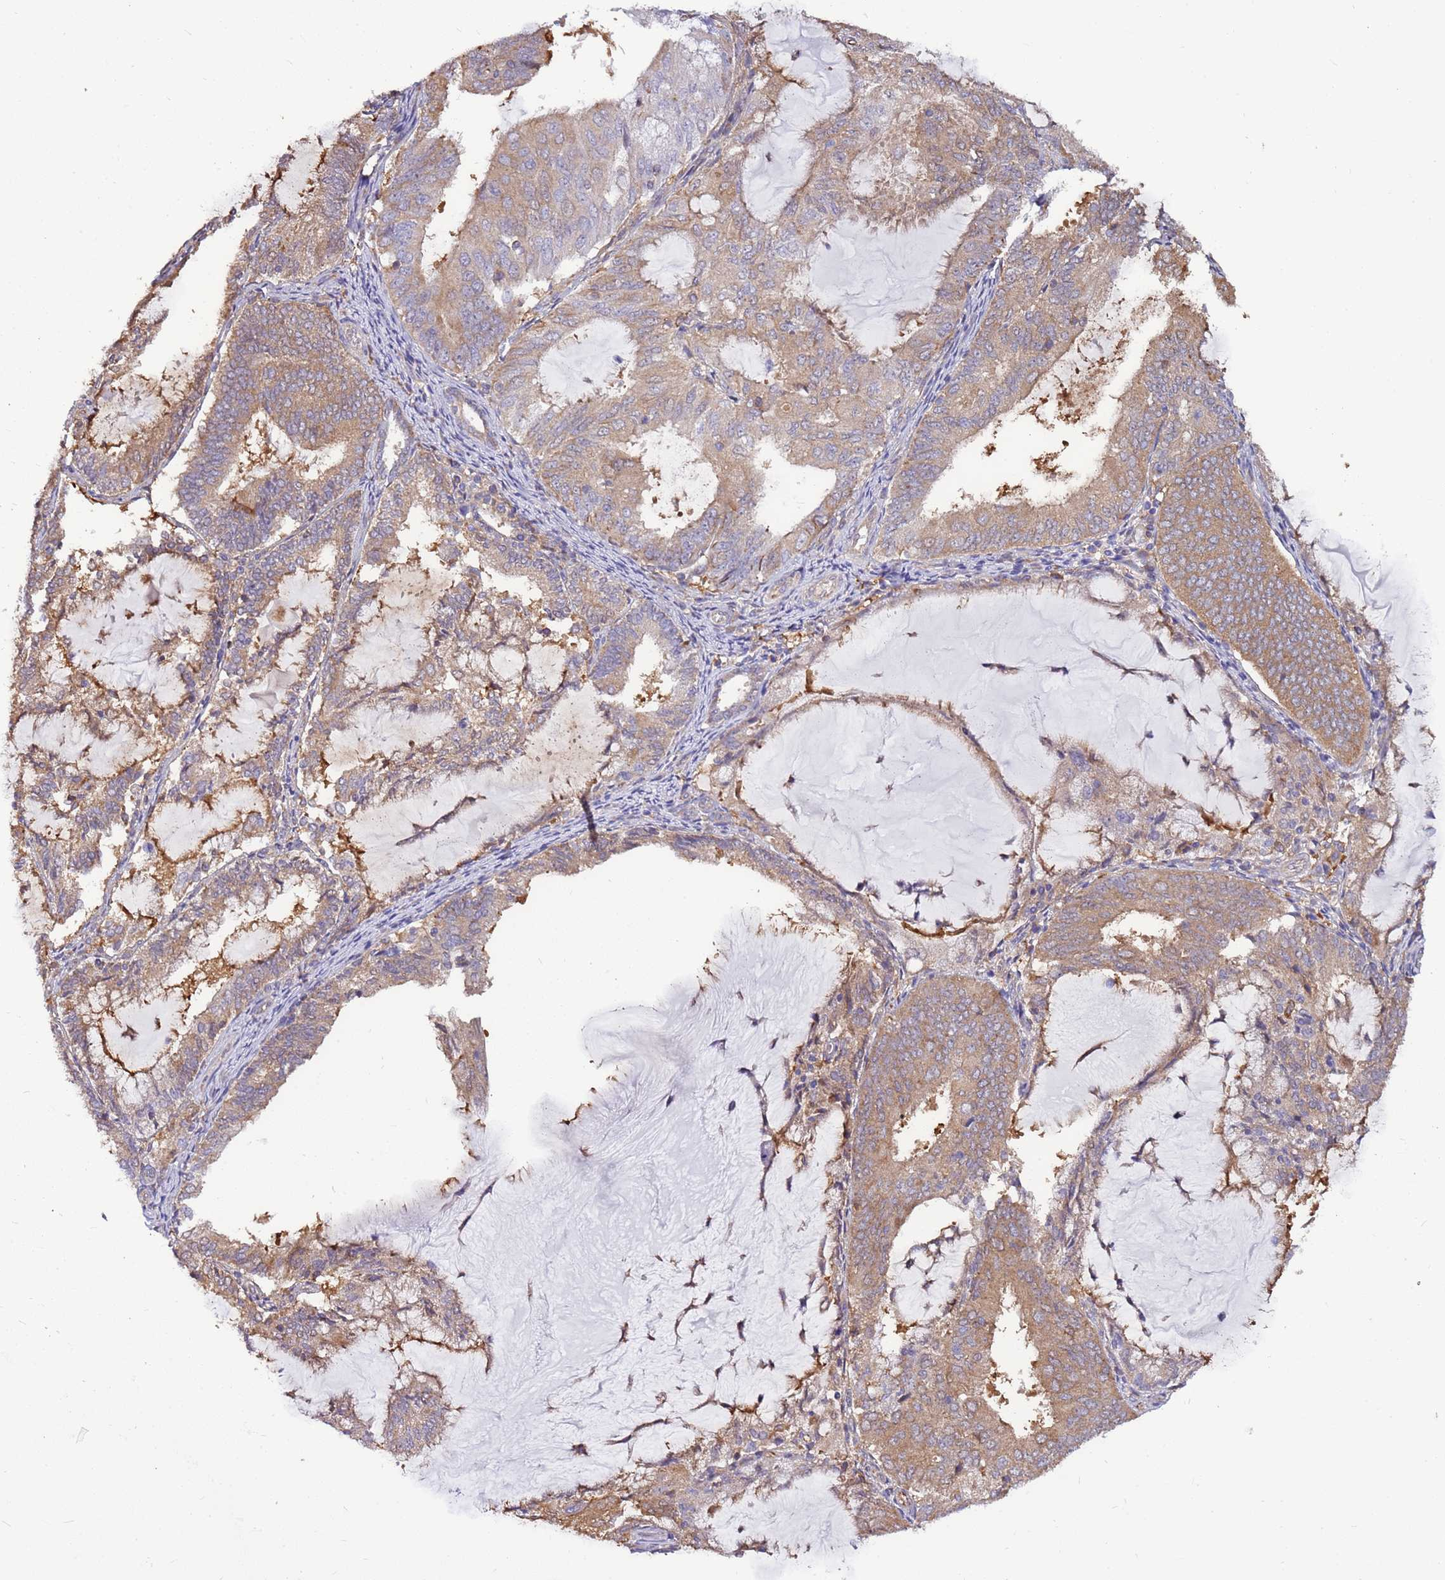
{"staining": {"intensity": "moderate", "quantity": ">75%", "location": "cytoplasmic/membranous"}, "tissue": "endometrial cancer", "cell_type": "Tumor cells", "image_type": "cancer", "snomed": [{"axis": "morphology", "description": "Adenocarcinoma, NOS"}, {"axis": "topography", "description": "Endometrium"}], "caption": "This photomicrograph reveals immunohistochemistry (IHC) staining of human endometrial adenocarcinoma, with medium moderate cytoplasmic/membranous positivity in approximately >75% of tumor cells.", "gene": "ATXN2L", "patient": {"sex": "female", "age": 81}}